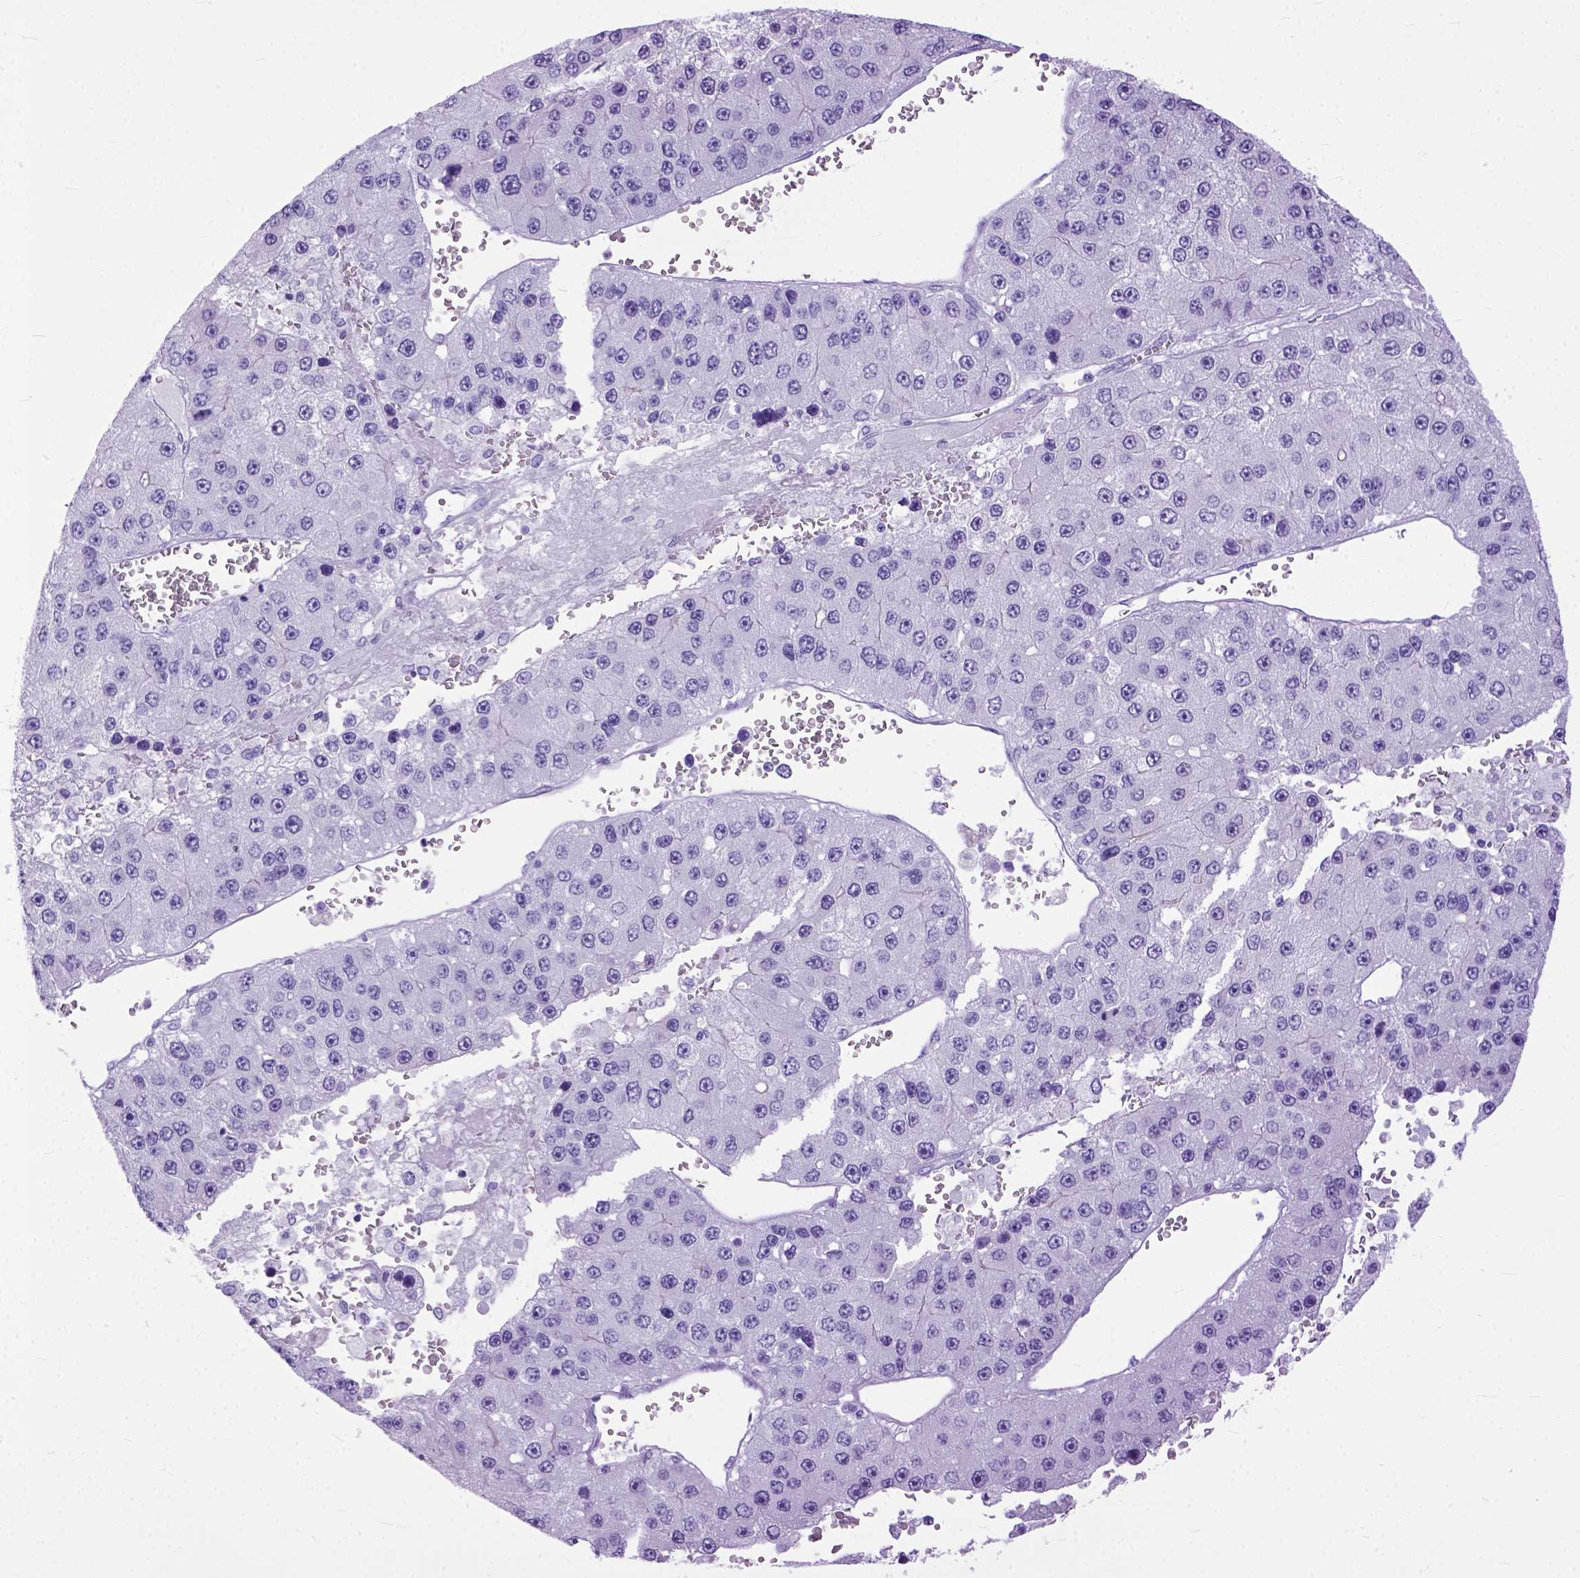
{"staining": {"intensity": "negative", "quantity": "none", "location": "none"}, "tissue": "liver cancer", "cell_type": "Tumor cells", "image_type": "cancer", "snomed": [{"axis": "morphology", "description": "Carcinoma, Hepatocellular, NOS"}, {"axis": "topography", "description": "Liver"}], "caption": "IHC histopathology image of human liver hepatocellular carcinoma stained for a protein (brown), which reveals no expression in tumor cells.", "gene": "GNGT1", "patient": {"sex": "female", "age": 73}}